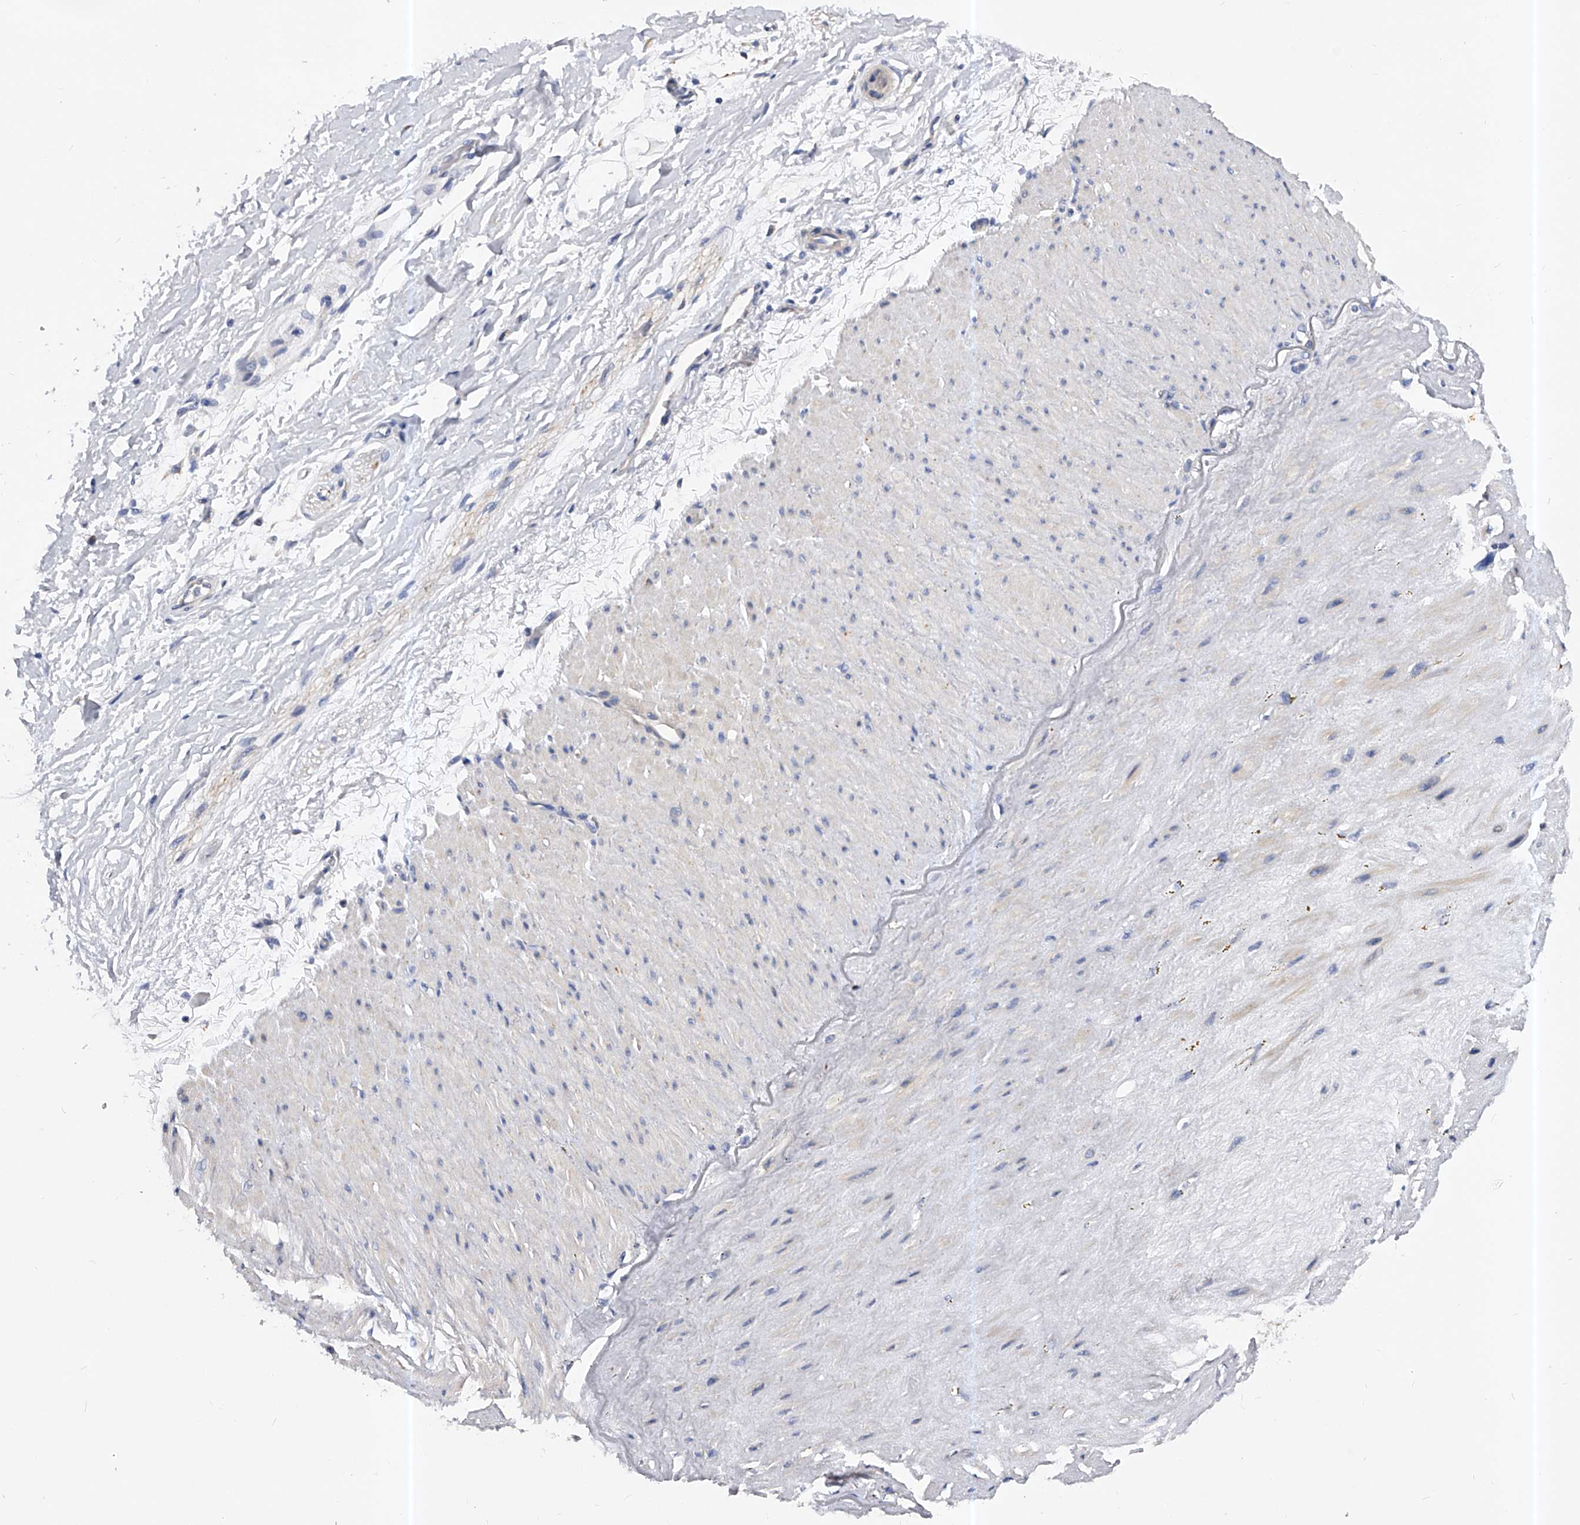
{"staining": {"intensity": "moderate", "quantity": "<25%", "location": "cytoplasmic/membranous"}, "tissue": "adipose tissue", "cell_type": "Adipocytes", "image_type": "normal", "snomed": [{"axis": "morphology", "description": "Normal tissue, NOS"}, {"axis": "topography", "description": "Soft tissue"}], "caption": "IHC (DAB) staining of unremarkable human adipose tissue exhibits moderate cytoplasmic/membranous protein expression in about <25% of adipocytes. (Brightfield microscopy of DAB IHC at high magnification).", "gene": "PPP5C", "patient": {"sex": "male", "age": 72}}